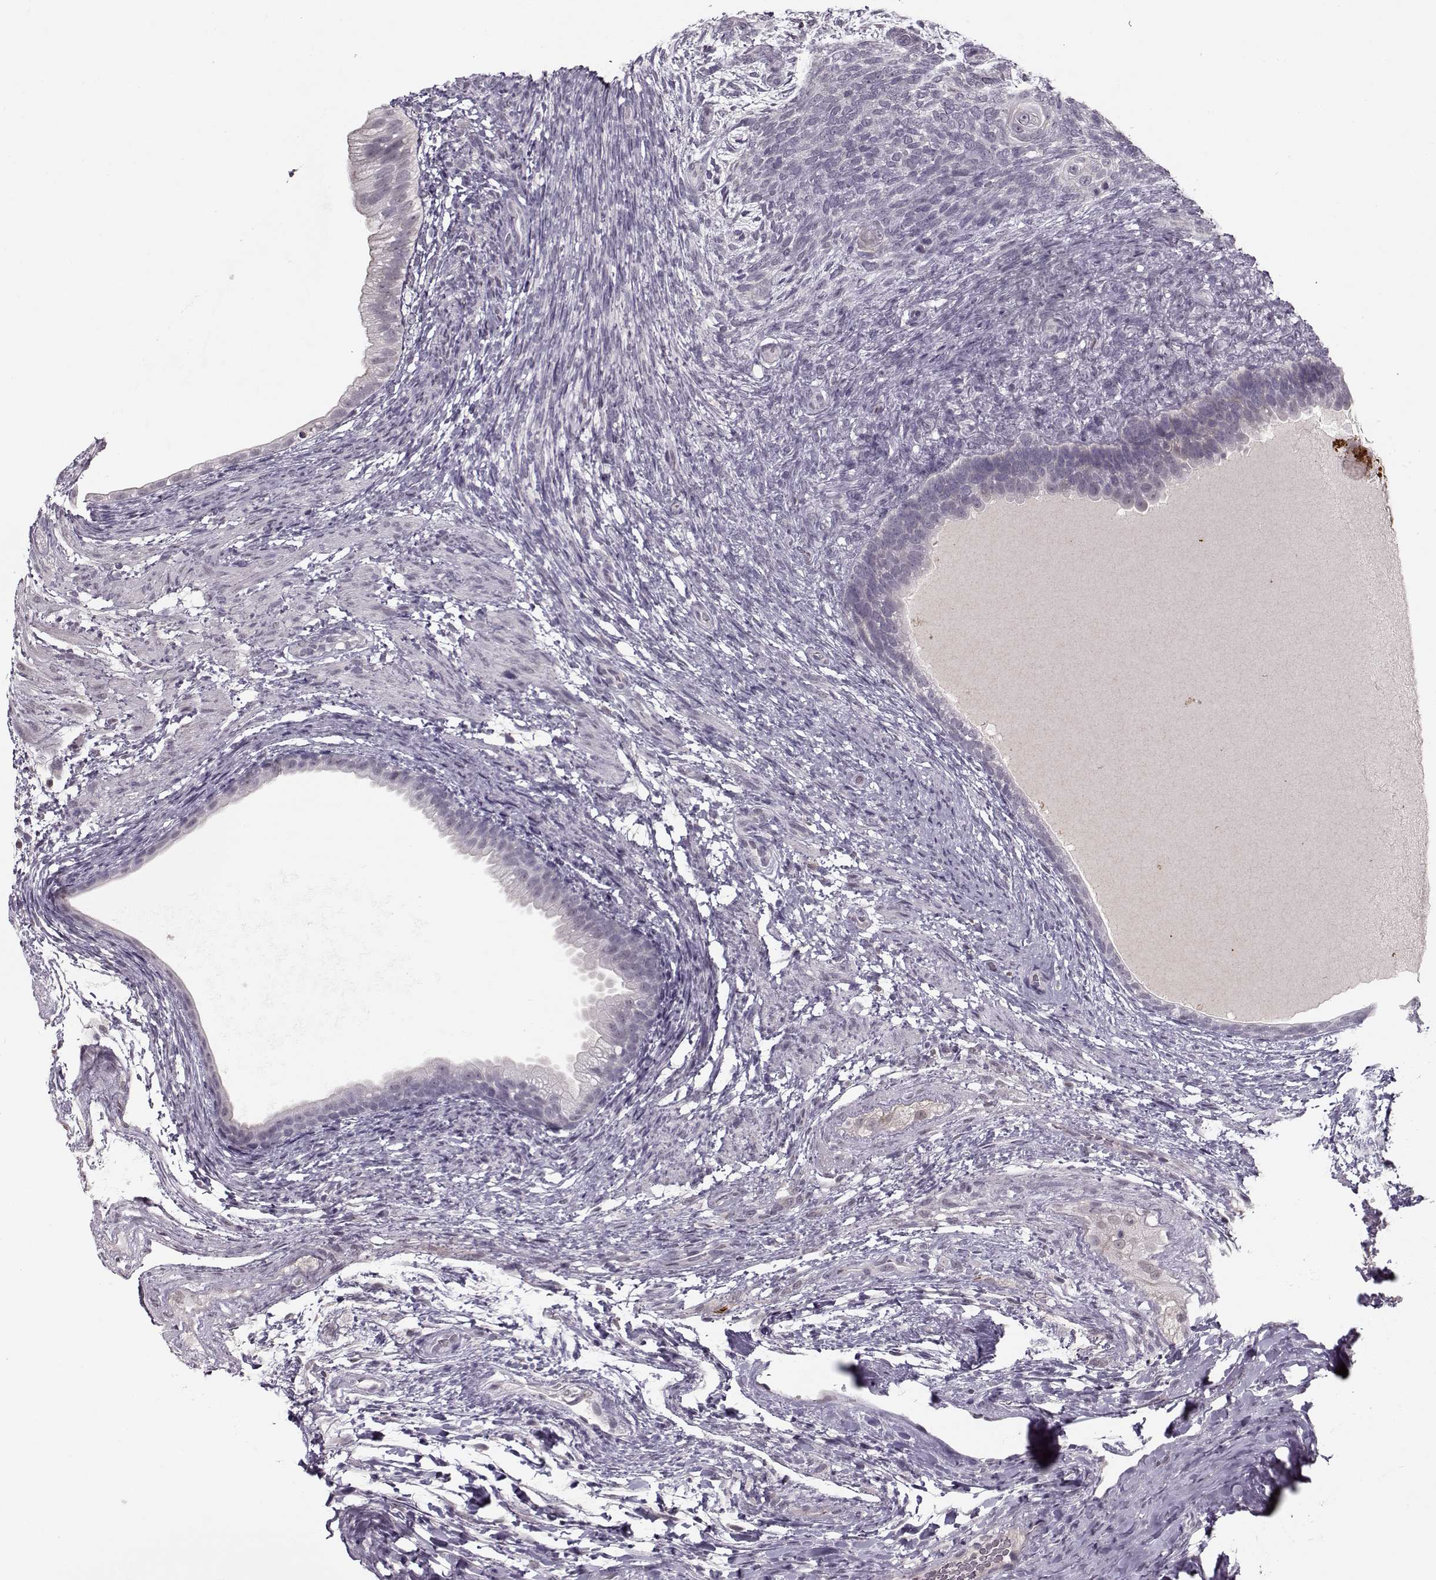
{"staining": {"intensity": "negative", "quantity": "none", "location": "none"}, "tissue": "testis cancer", "cell_type": "Tumor cells", "image_type": "cancer", "snomed": [{"axis": "morphology", "description": "Carcinoma, Embryonal, NOS"}, {"axis": "topography", "description": "Testis"}], "caption": "A high-resolution micrograph shows immunohistochemistry (IHC) staining of testis embryonal carcinoma, which displays no significant expression in tumor cells. (Brightfield microscopy of DAB IHC at high magnification).", "gene": "DNAI3", "patient": {"sex": "male", "age": 24}}